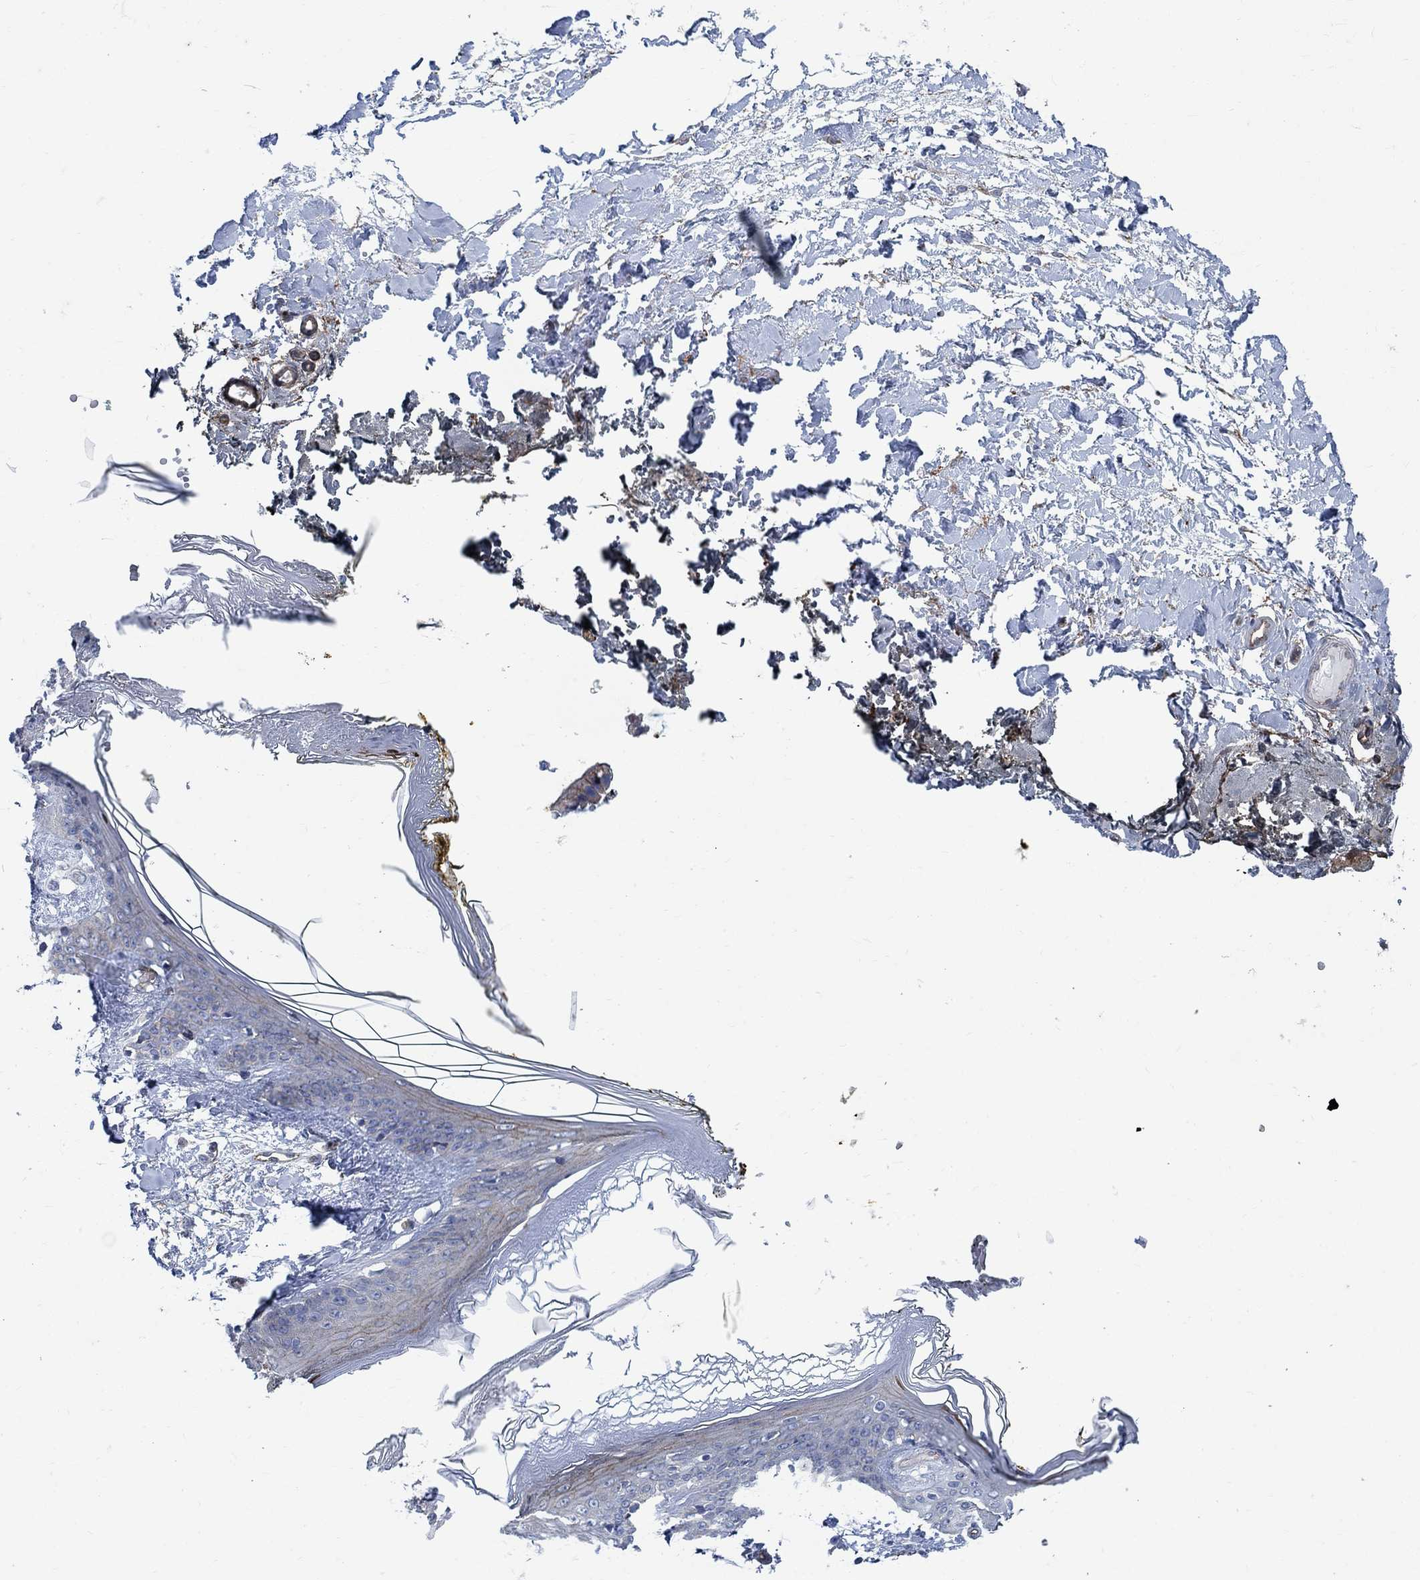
{"staining": {"intensity": "negative", "quantity": "none", "location": "none"}, "tissue": "skin", "cell_type": "Fibroblasts", "image_type": "normal", "snomed": [{"axis": "morphology", "description": "Normal tissue, NOS"}, {"axis": "topography", "description": "Skin"}], "caption": "Immunohistochemistry (IHC) micrograph of benign human skin stained for a protein (brown), which reveals no expression in fibroblasts.", "gene": "TMEM198", "patient": {"sex": "female", "age": 34}}